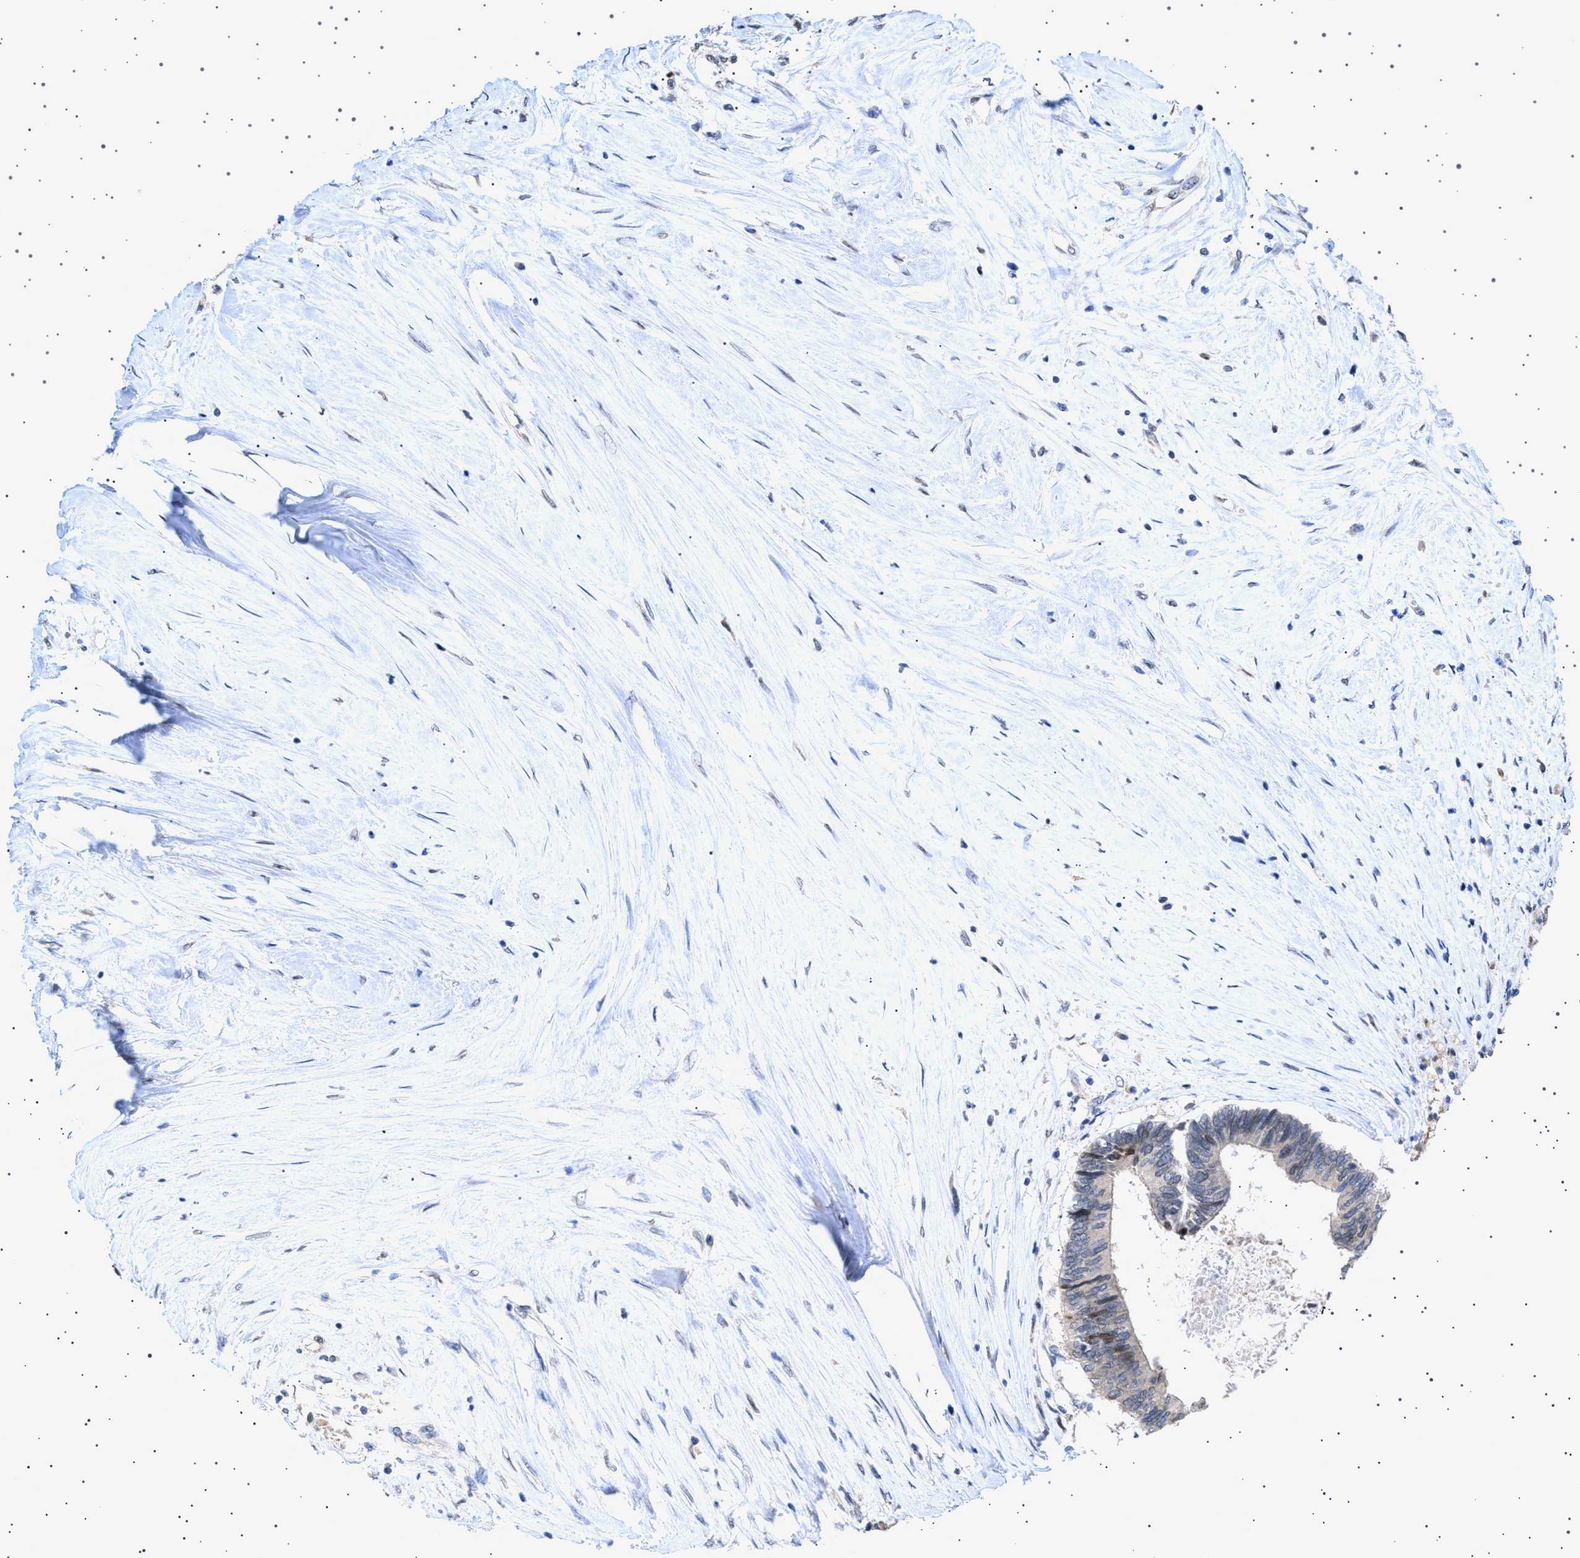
{"staining": {"intensity": "negative", "quantity": "none", "location": "none"}, "tissue": "colorectal cancer", "cell_type": "Tumor cells", "image_type": "cancer", "snomed": [{"axis": "morphology", "description": "Adenocarcinoma, NOS"}, {"axis": "topography", "description": "Rectum"}], "caption": "This is an immunohistochemistry (IHC) histopathology image of colorectal adenocarcinoma. There is no expression in tumor cells.", "gene": "NUP93", "patient": {"sex": "male", "age": 63}}